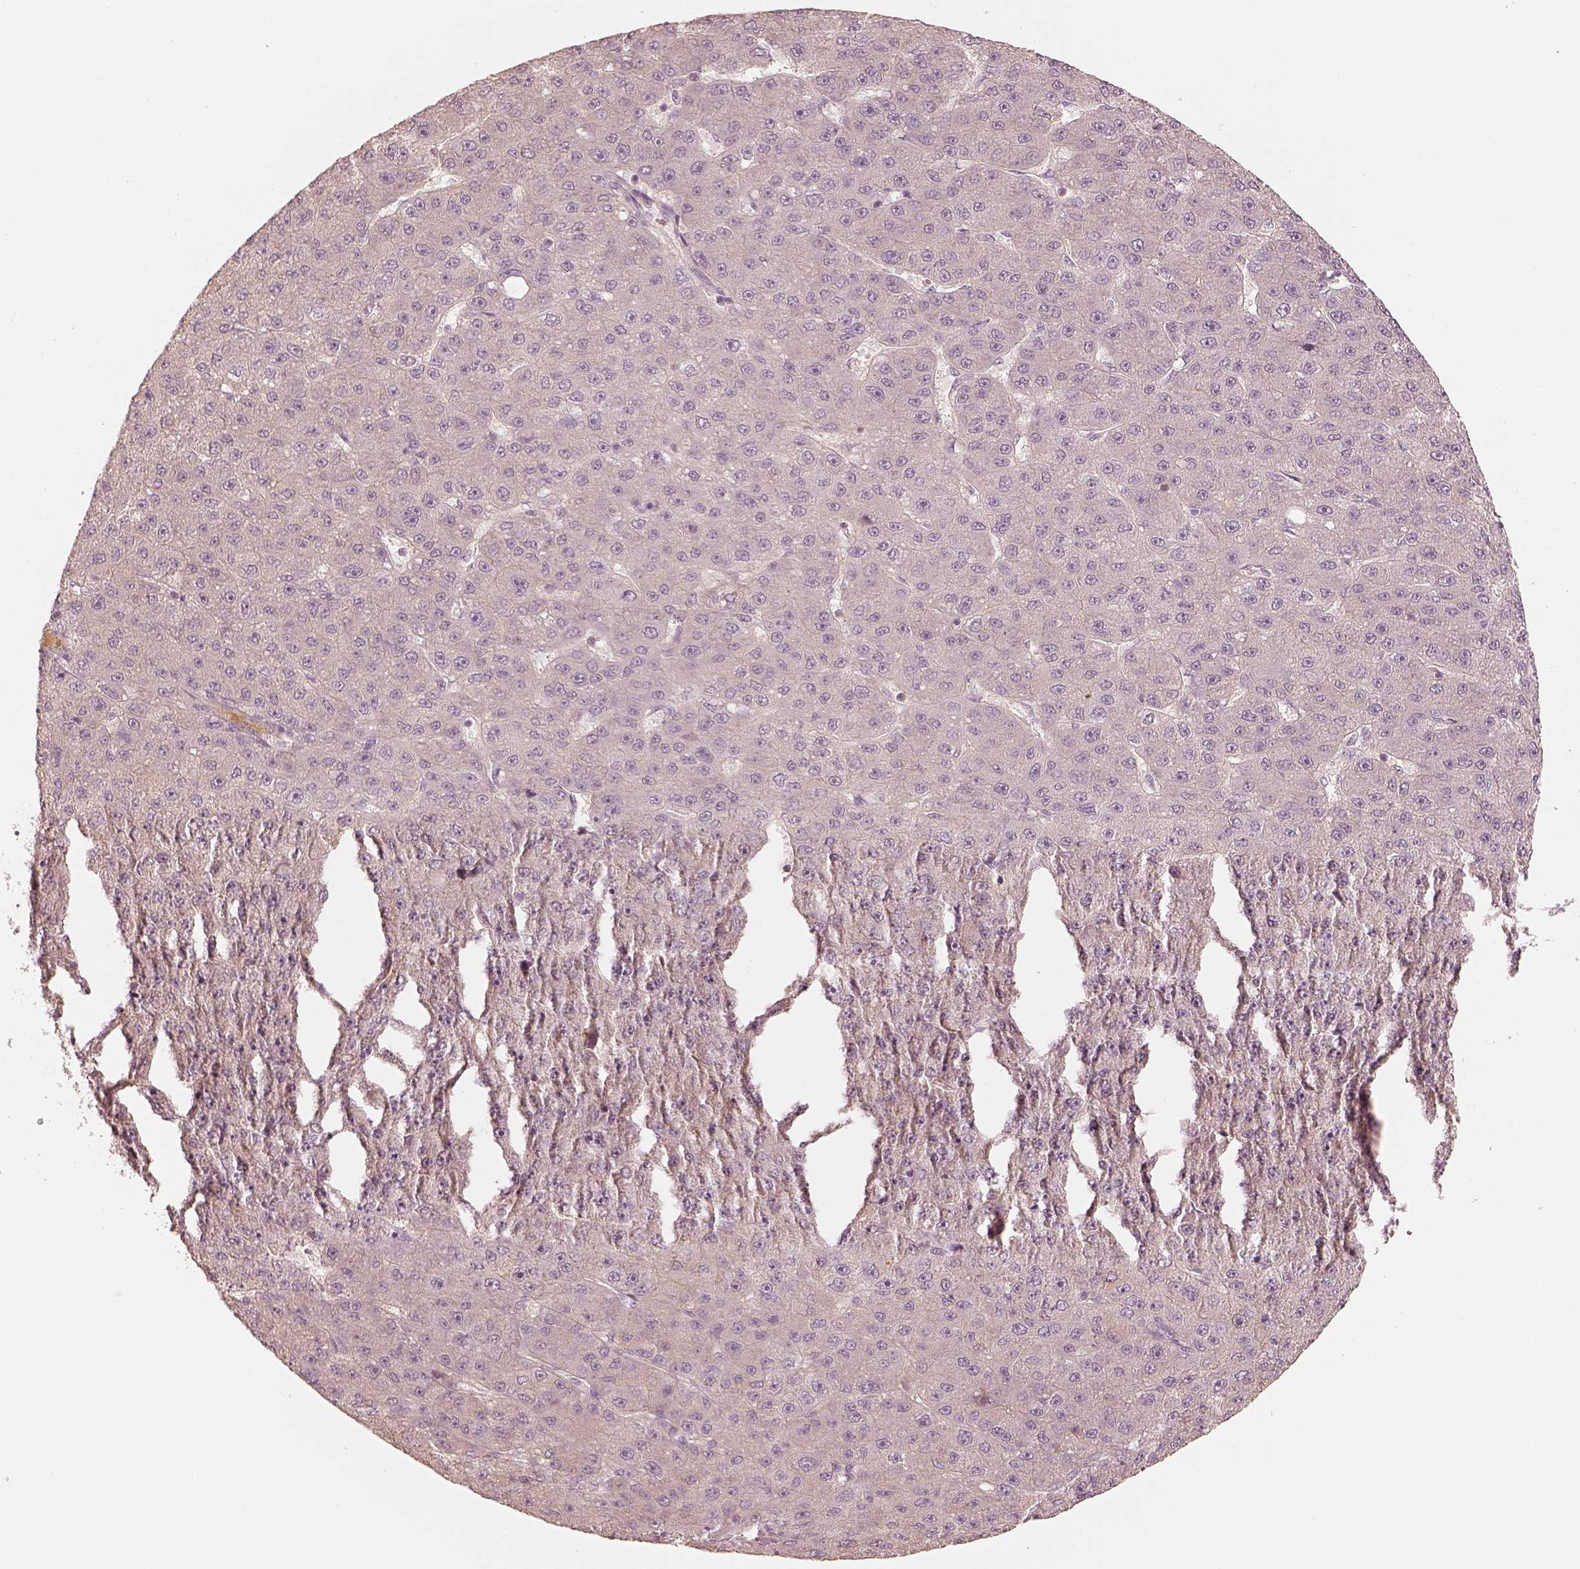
{"staining": {"intensity": "weak", "quantity": "<25%", "location": "cytoplasmic/membranous"}, "tissue": "liver cancer", "cell_type": "Tumor cells", "image_type": "cancer", "snomed": [{"axis": "morphology", "description": "Carcinoma, Hepatocellular, NOS"}, {"axis": "topography", "description": "Liver"}], "caption": "Immunohistochemistry photomicrograph of neoplastic tissue: human liver cancer (hepatocellular carcinoma) stained with DAB shows no significant protein positivity in tumor cells.", "gene": "GORASP2", "patient": {"sex": "male", "age": 67}}